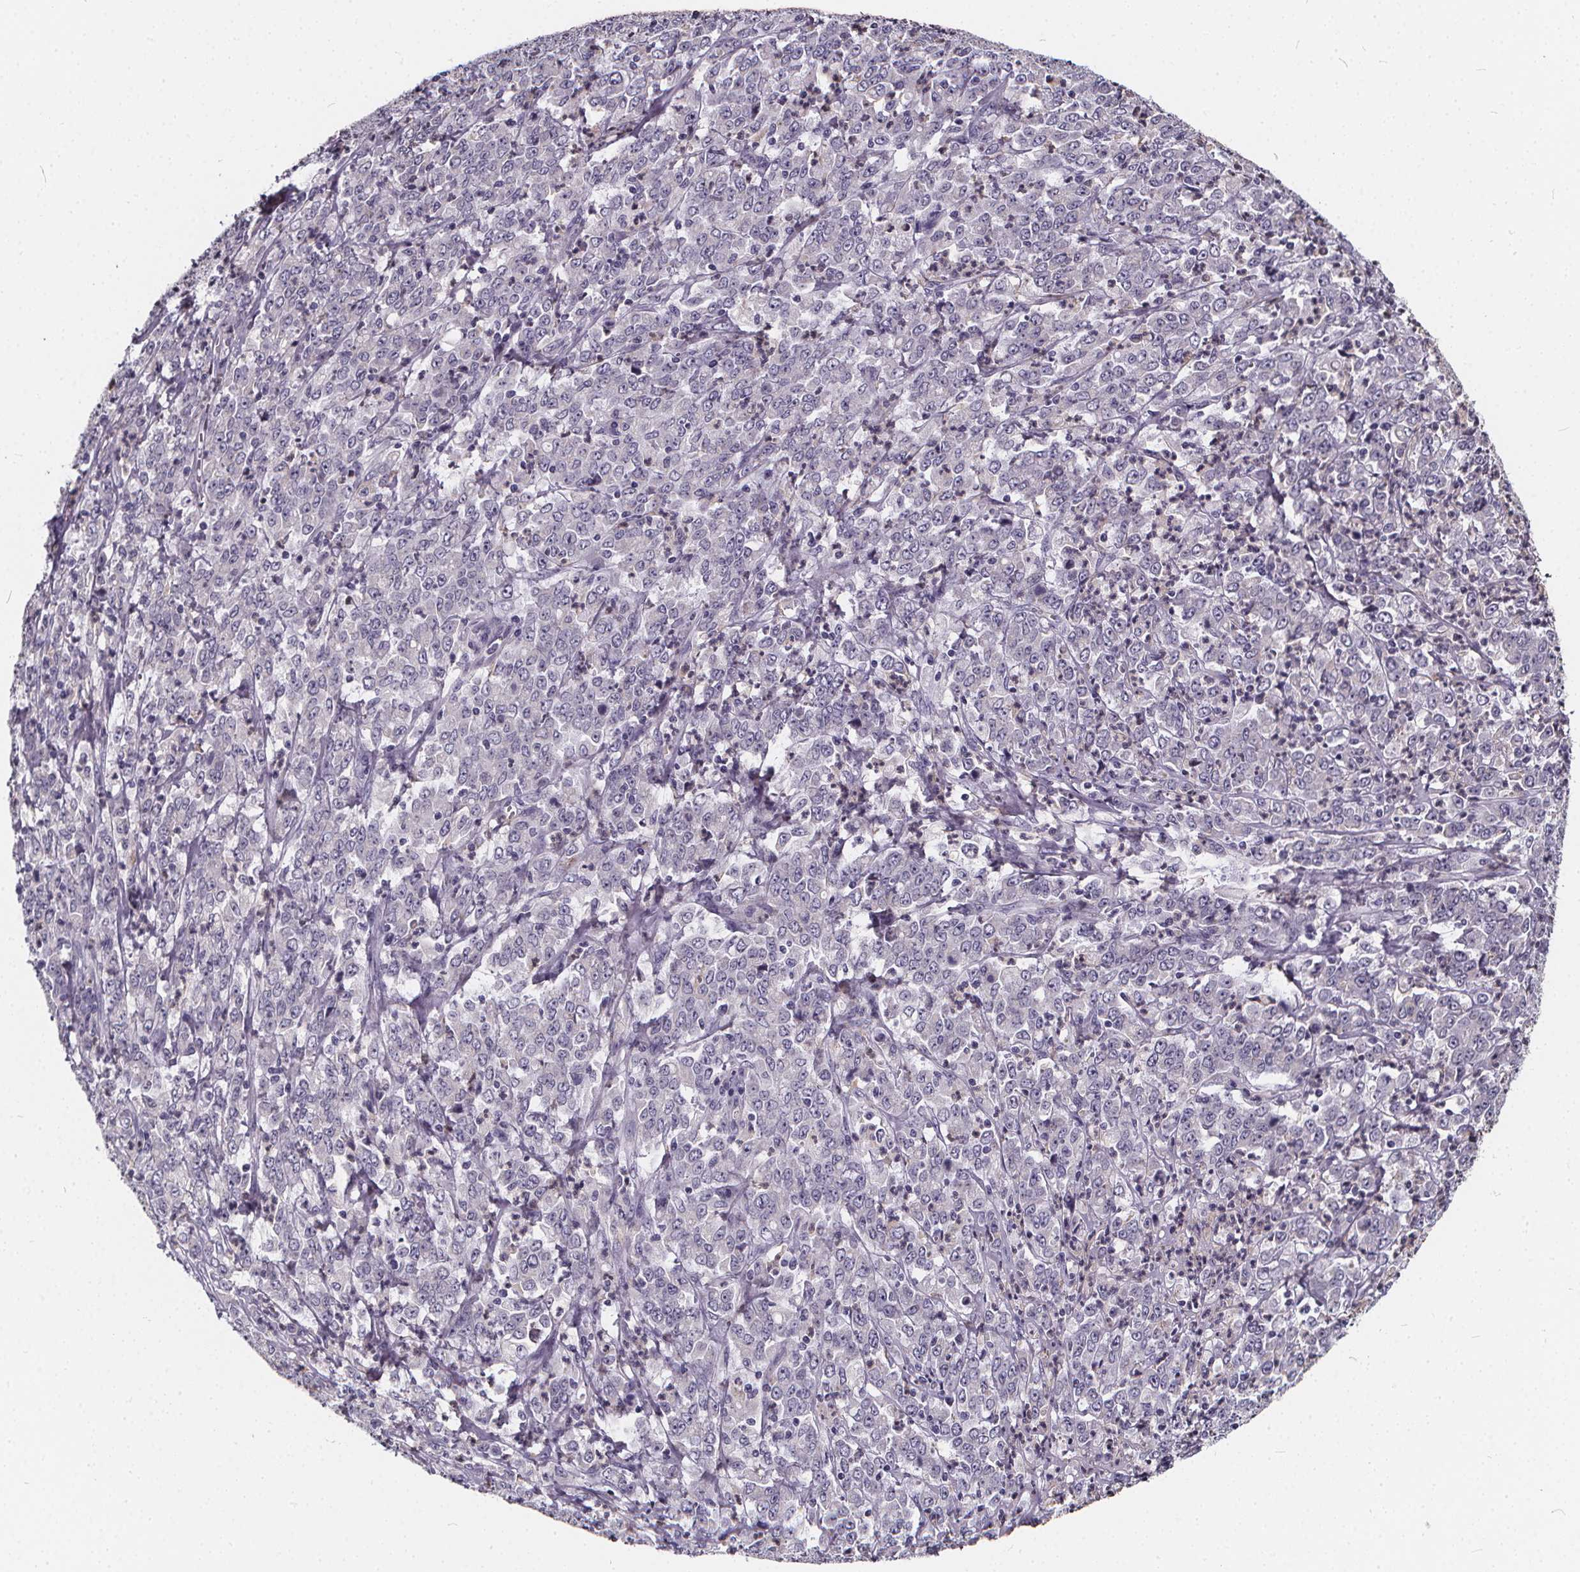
{"staining": {"intensity": "negative", "quantity": "none", "location": "none"}, "tissue": "stomach cancer", "cell_type": "Tumor cells", "image_type": "cancer", "snomed": [{"axis": "morphology", "description": "Adenocarcinoma, NOS"}, {"axis": "topography", "description": "Stomach, lower"}], "caption": "Photomicrograph shows no protein staining in tumor cells of stomach cancer tissue.", "gene": "SPEF2", "patient": {"sex": "female", "age": 71}}